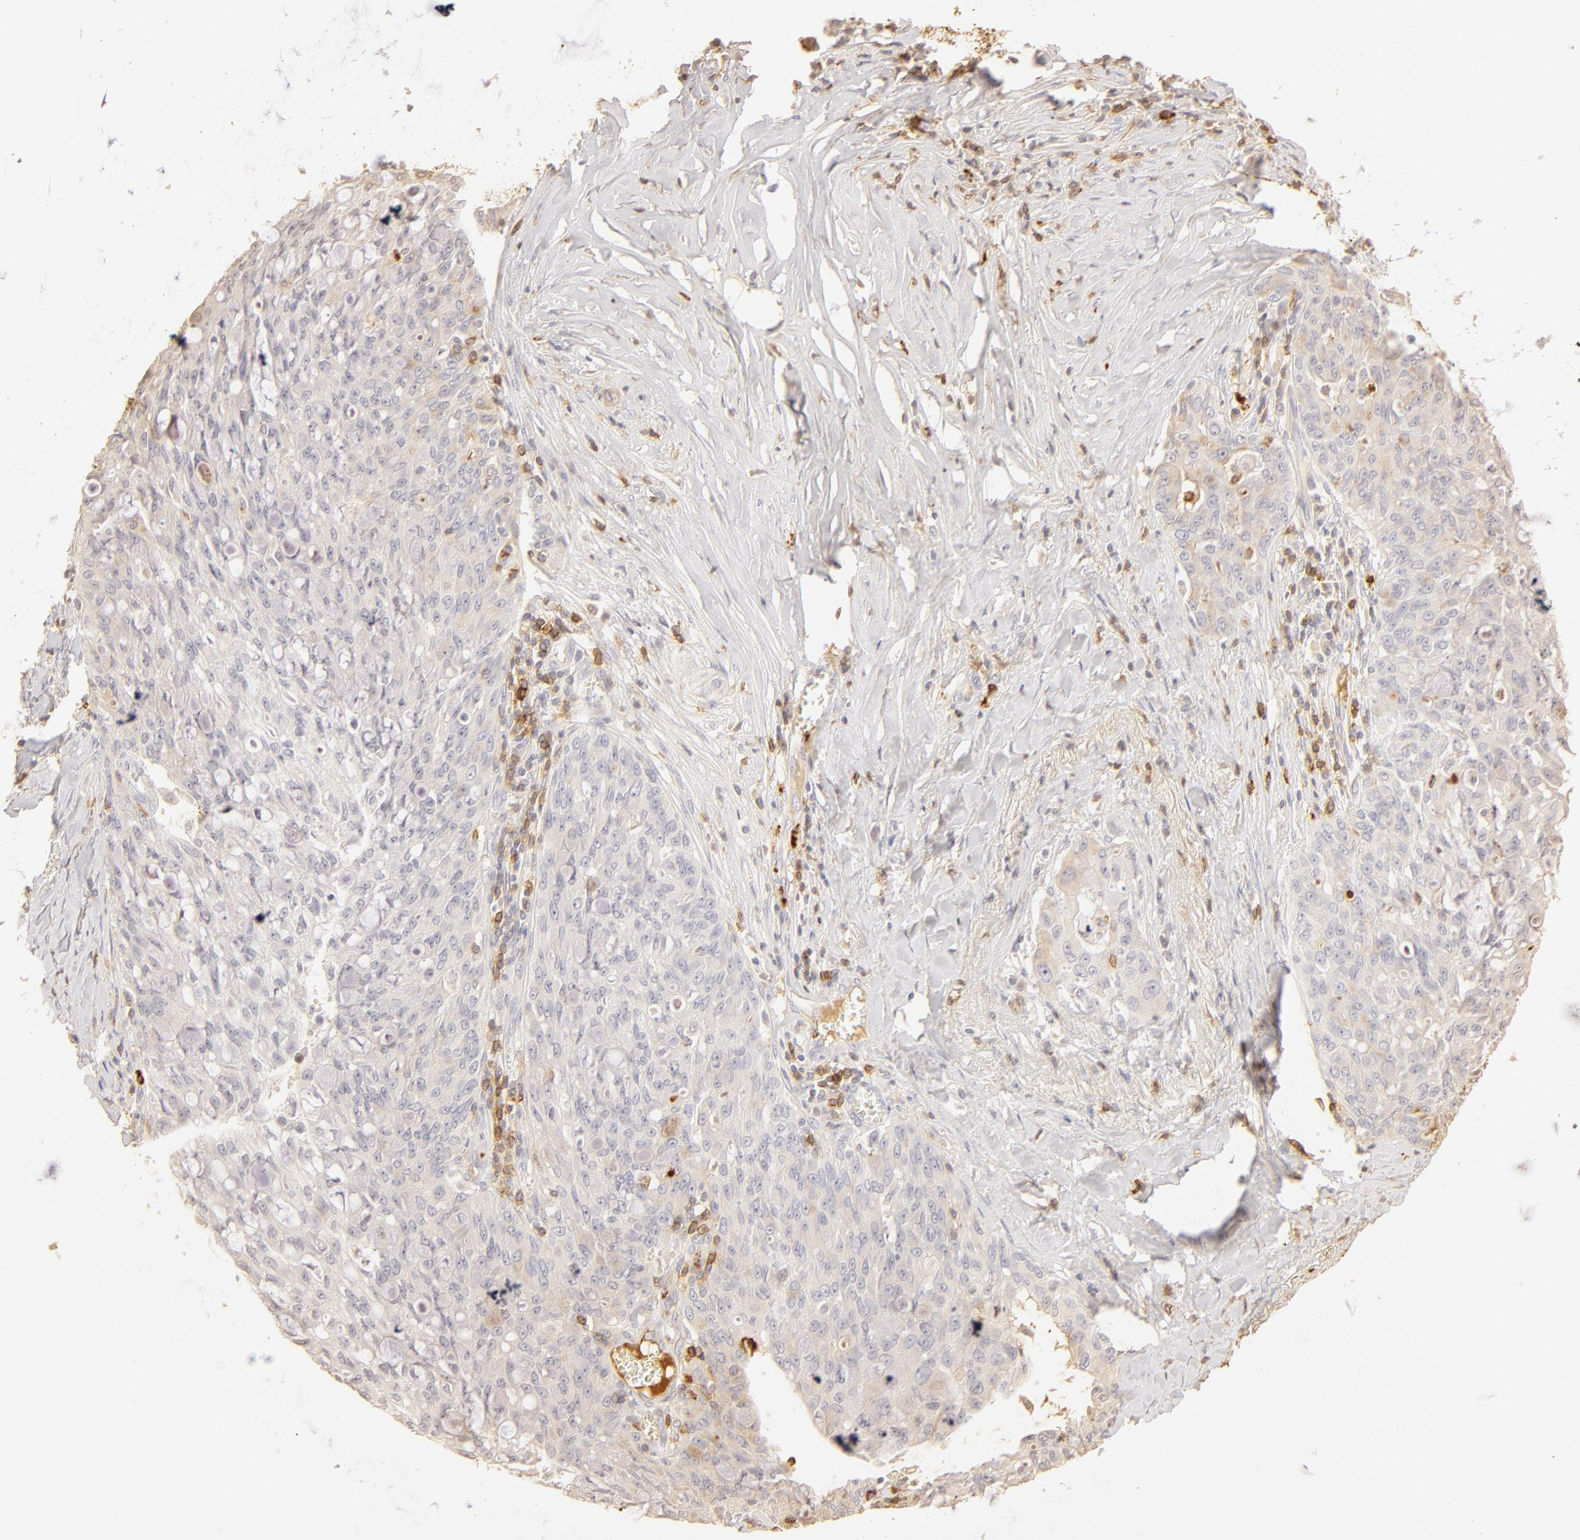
{"staining": {"intensity": "negative", "quantity": "none", "location": "none"}, "tissue": "lung cancer", "cell_type": "Tumor cells", "image_type": "cancer", "snomed": [{"axis": "morphology", "description": "Adenocarcinoma, NOS"}, {"axis": "topography", "description": "Lung"}], "caption": "There is no significant staining in tumor cells of lung adenocarcinoma. (IHC, brightfield microscopy, high magnification).", "gene": "C1R", "patient": {"sex": "female", "age": 44}}